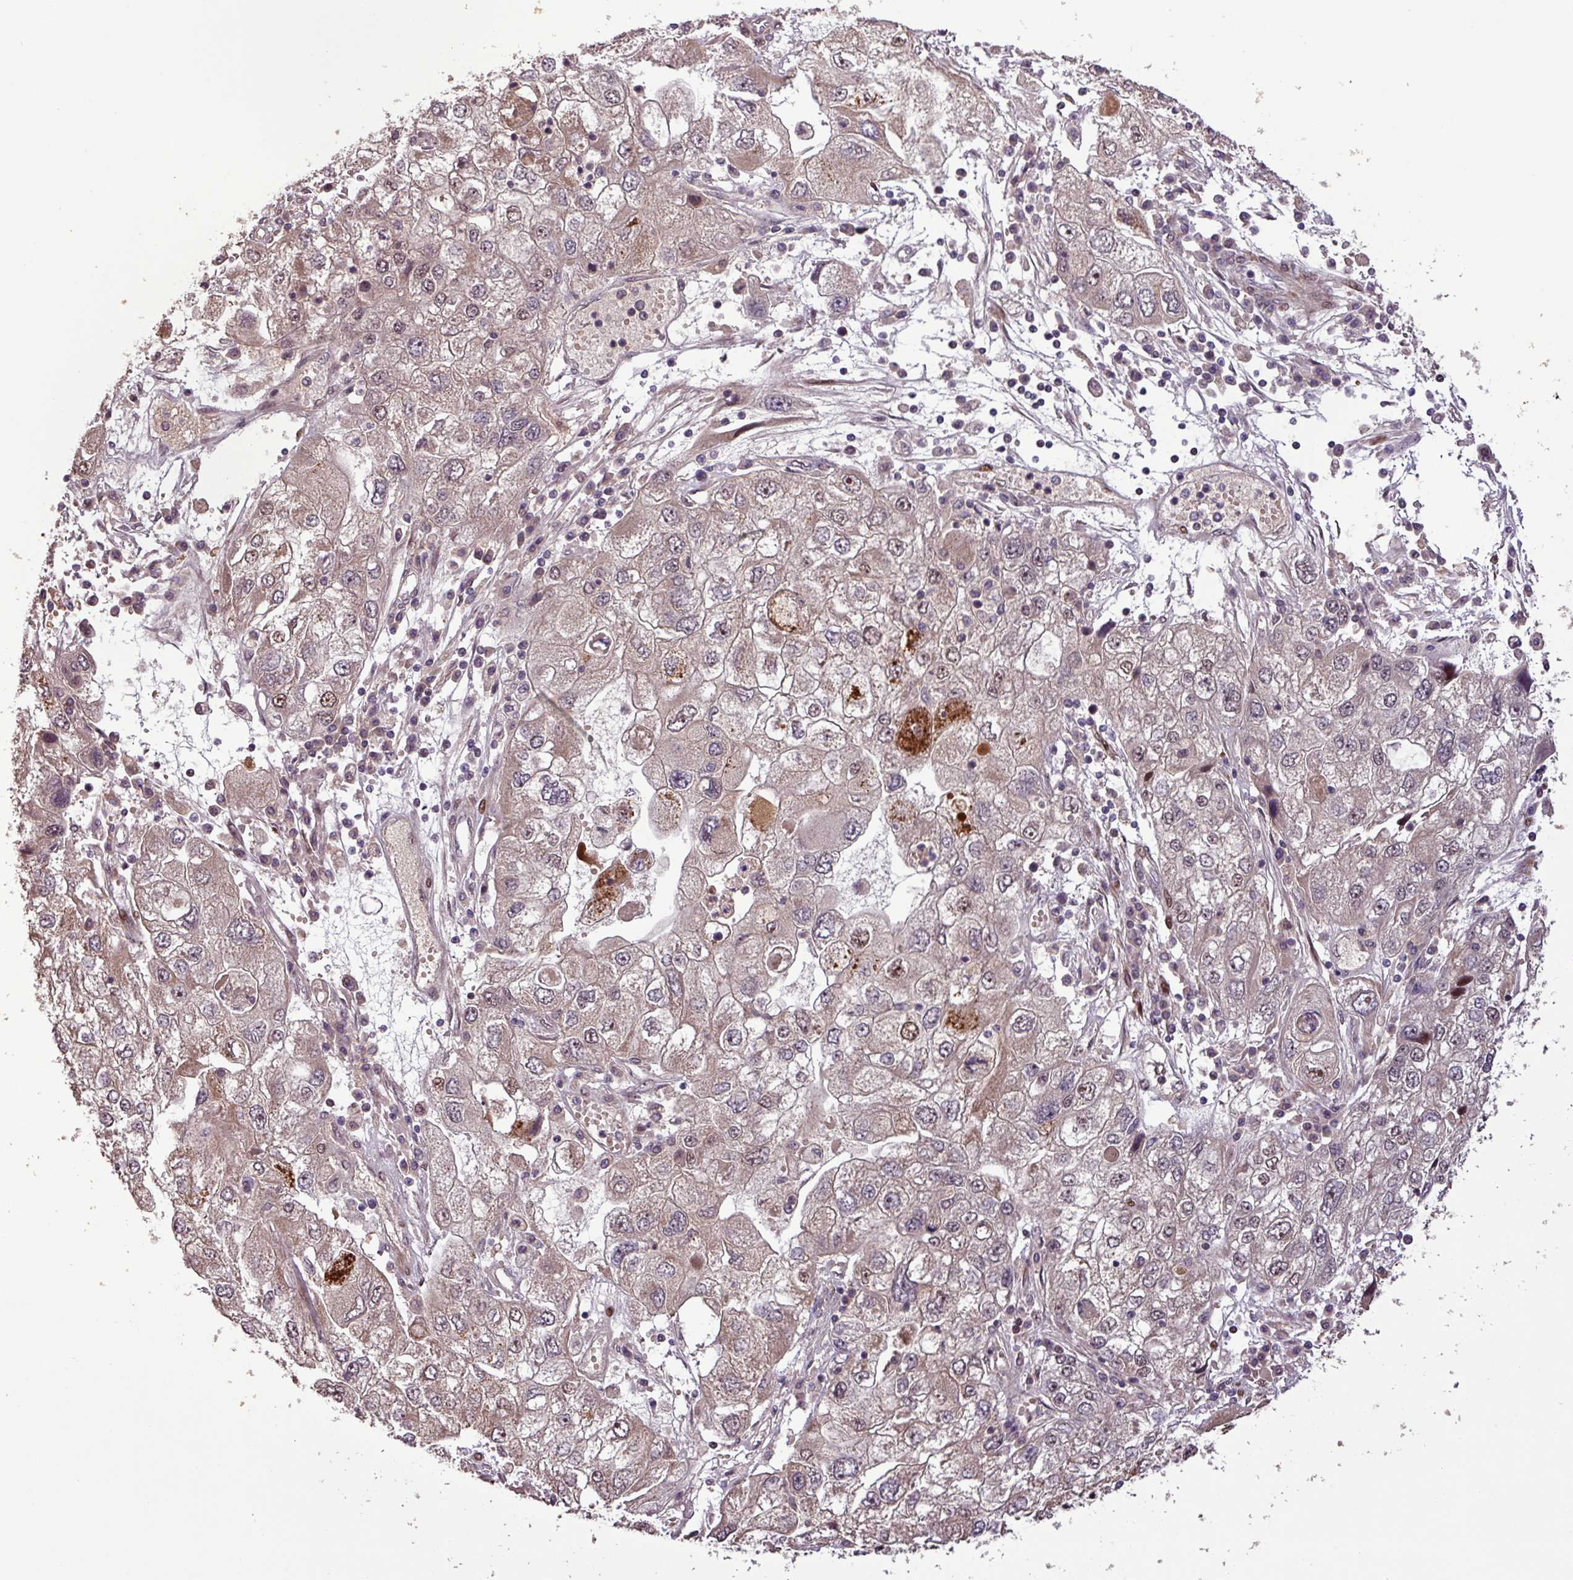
{"staining": {"intensity": "moderate", "quantity": "25%-75%", "location": "nuclear"}, "tissue": "endometrial cancer", "cell_type": "Tumor cells", "image_type": "cancer", "snomed": [{"axis": "morphology", "description": "Adenocarcinoma, NOS"}, {"axis": "topography", "description": "Endometrium"}], "caption": "Tumor cells display moderate nuclear staining in approximately 25%-75% of cells in endometrial cancer.", "gene": "SLC22A24", "patient": {"sex": "female", "age": 49}}